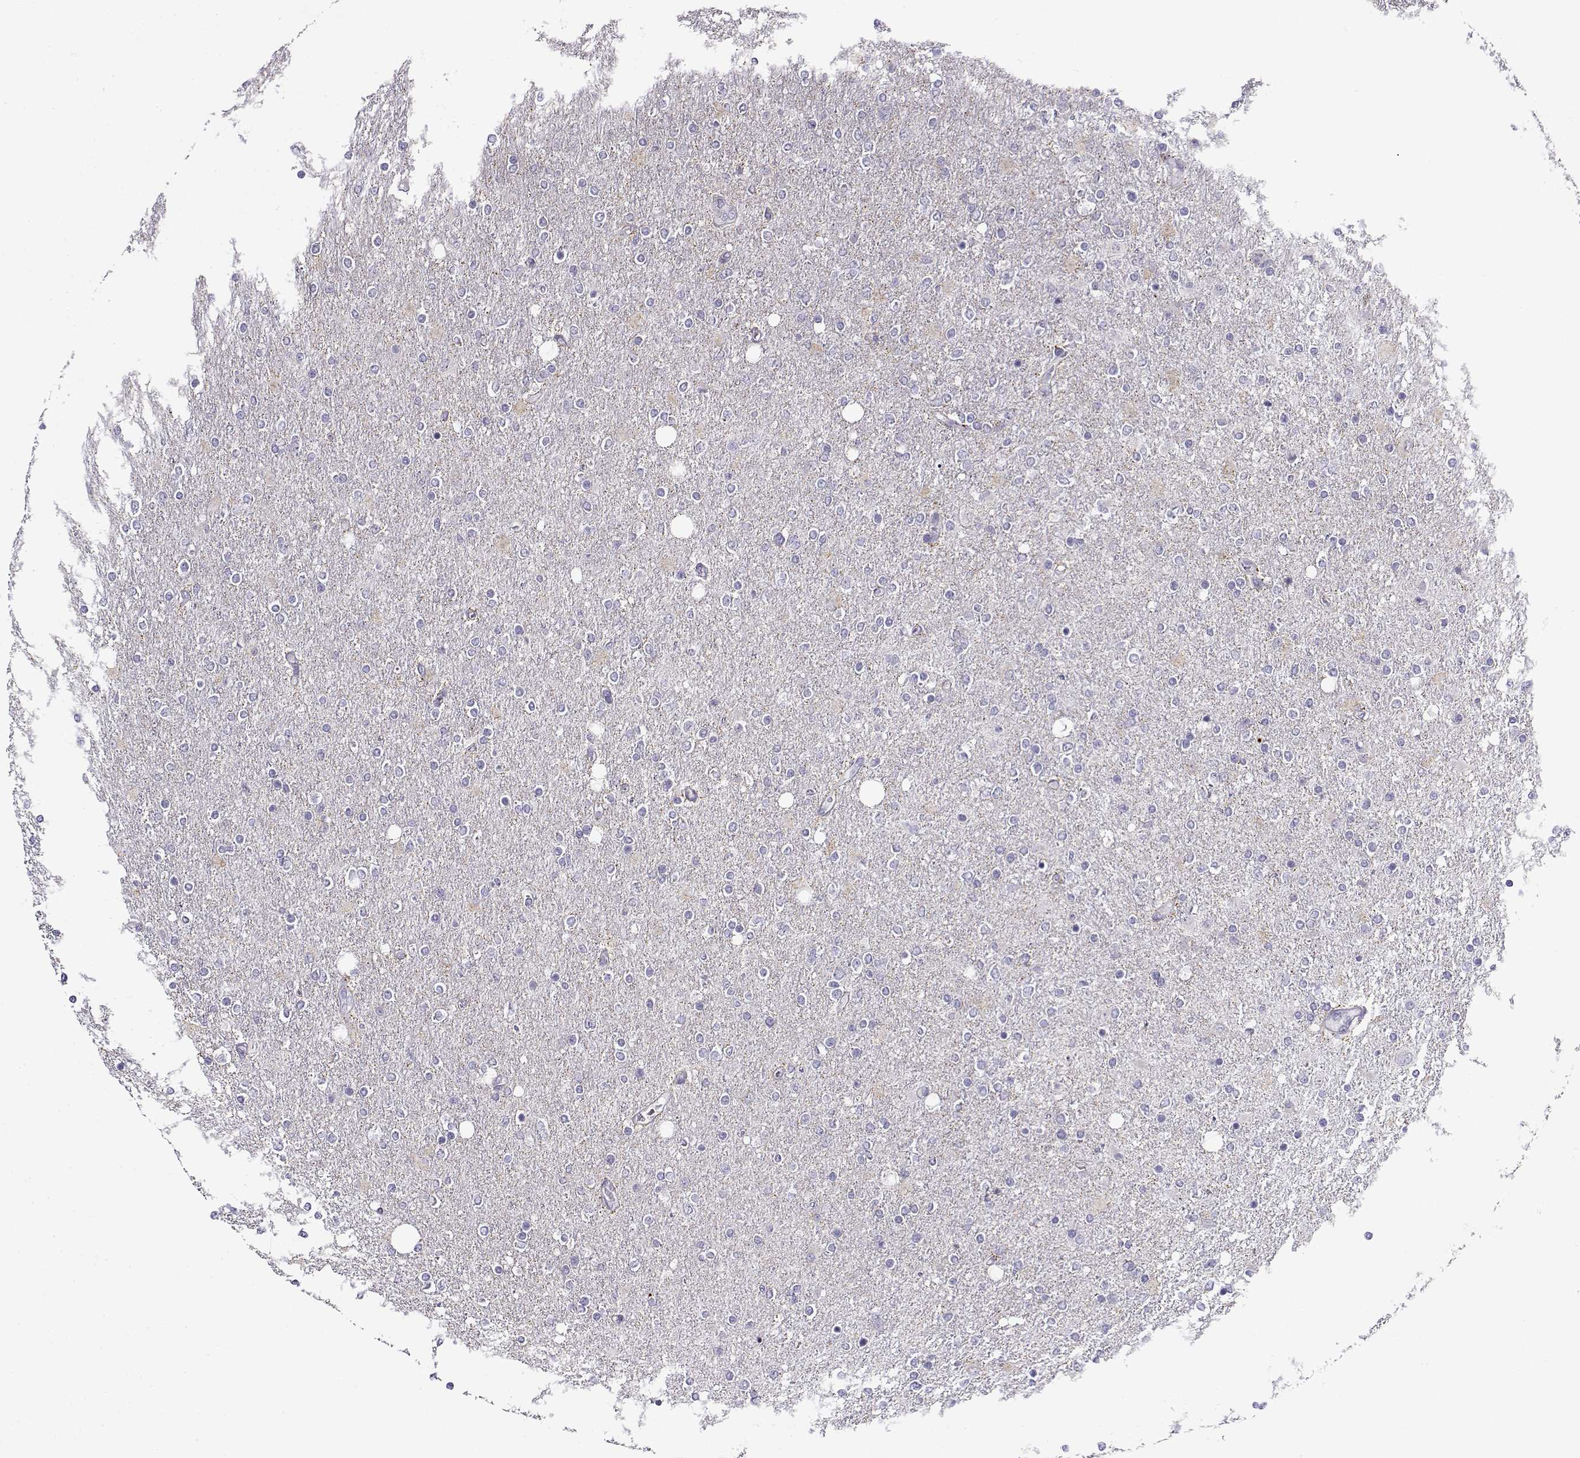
{"staining": {"intensity": "negative", "quantity": "none", "location": "none"}, "tissue": "glioma", "cell_type": "Tumor cells", "image_type": "cancer", "snomed": [{"axis": "morphology", "description": "Glioma, malignant, High grade"}, {"axis": "topography", "description": "Cerebral cortex"}], "caption": "IHC image of neoplastic tissue: glioma stained with DAB (3,3'-diaminobenzidine) displays no significant protein expression in tumor cells.", "gene": "FEZF1", "patient": {"sex": "male", "age": 70}}